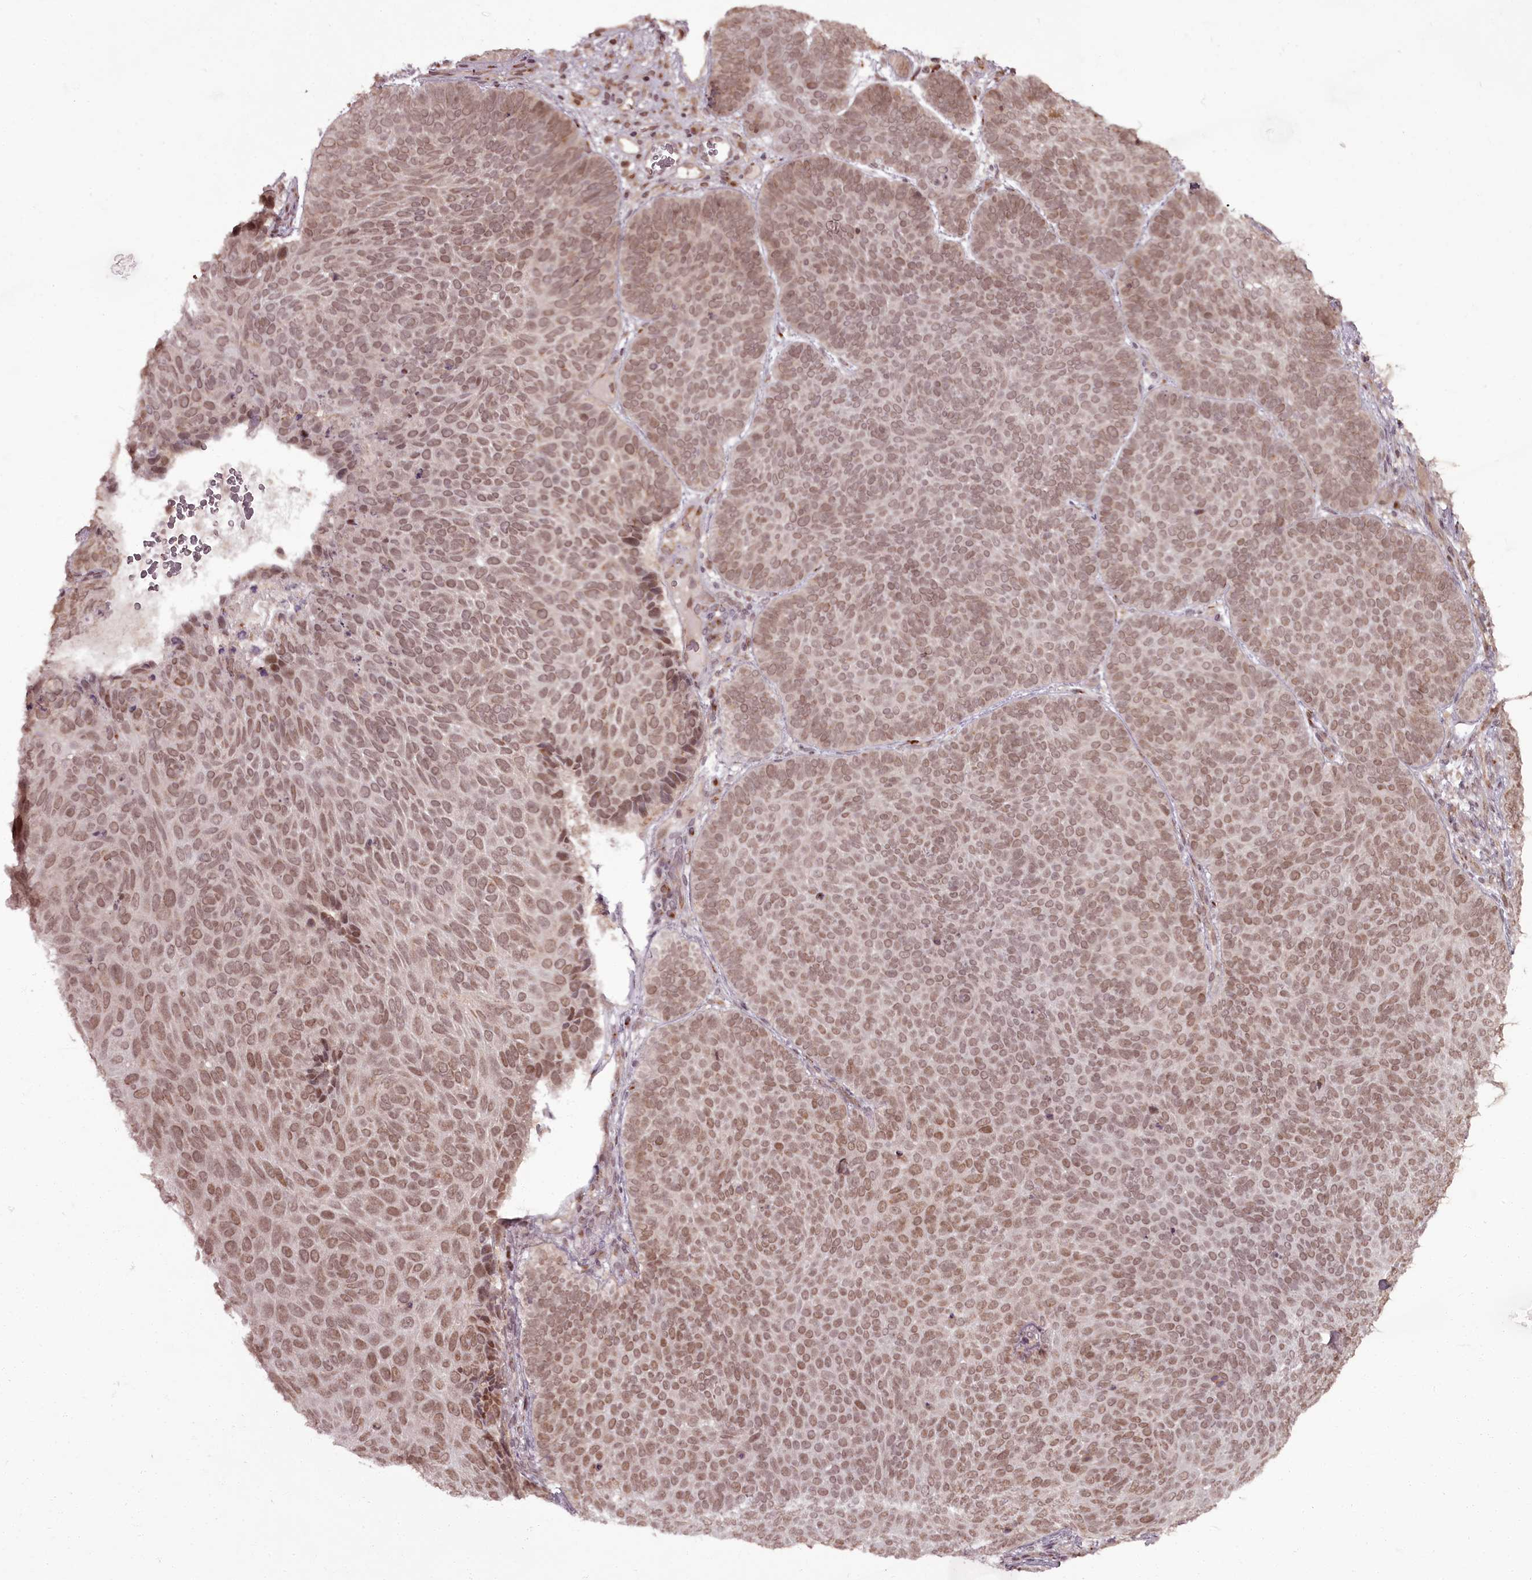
{"staining": {"intensity": "moderate", "quantity": ">75%", "location": "nuclear"}, "tissue": "skin cancer", "cell_type": "Tumor cells", "image_type": "cancer", "snomed": [{"axis": "morphology", "description": "Basal cell carcinoma"}, {"axis": "topography", "description": "Skin"}], "caption": "The micrograph exhibits staining of basal cell carcinoma (skin), revealing moderate nuclear protein staining (brown color) within tumor cells. Nuclei are stained in blue.", "gene": "CEP83", "patient": {"sex": "male", "age": 85}}